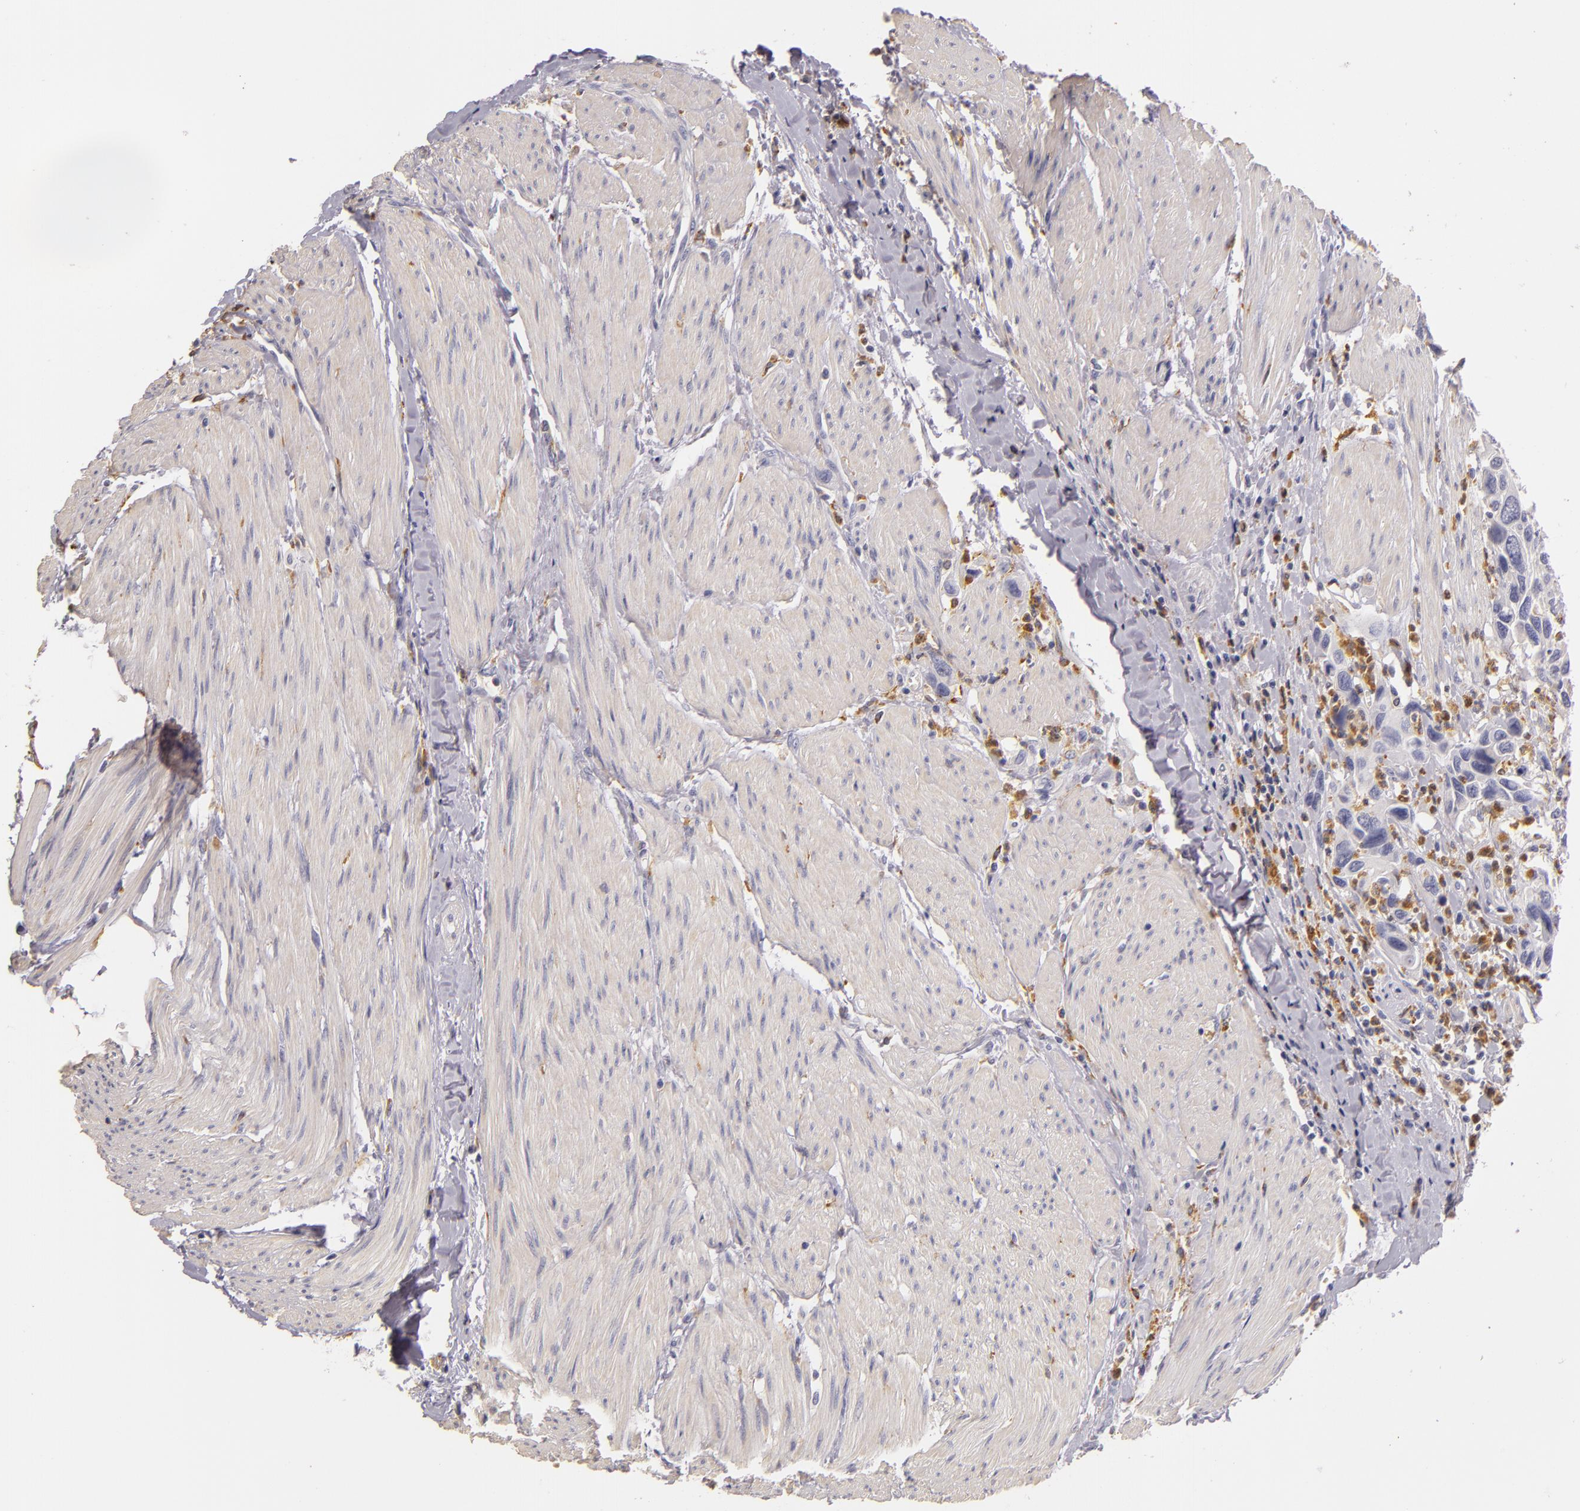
{"staining": {"intensity": "negative", "quantity": "none", "location": "none"}, "tissue": "urothelial cancer", "cell_type": "Tumor cells", "image_type": "cancer", "snomed": [{"axis": "morphology", "description": "Urothelial carcinoma, High grade"}, {"axis": "topography", "description": "Urinary bladder"}], "caption": "IHC micrograph of human urothelial cancer stained for a protein (brown), which exhibits no positivity in tumor cells.", "gene": "TLR8", "patient": {"sex": "male", "age": 66}}